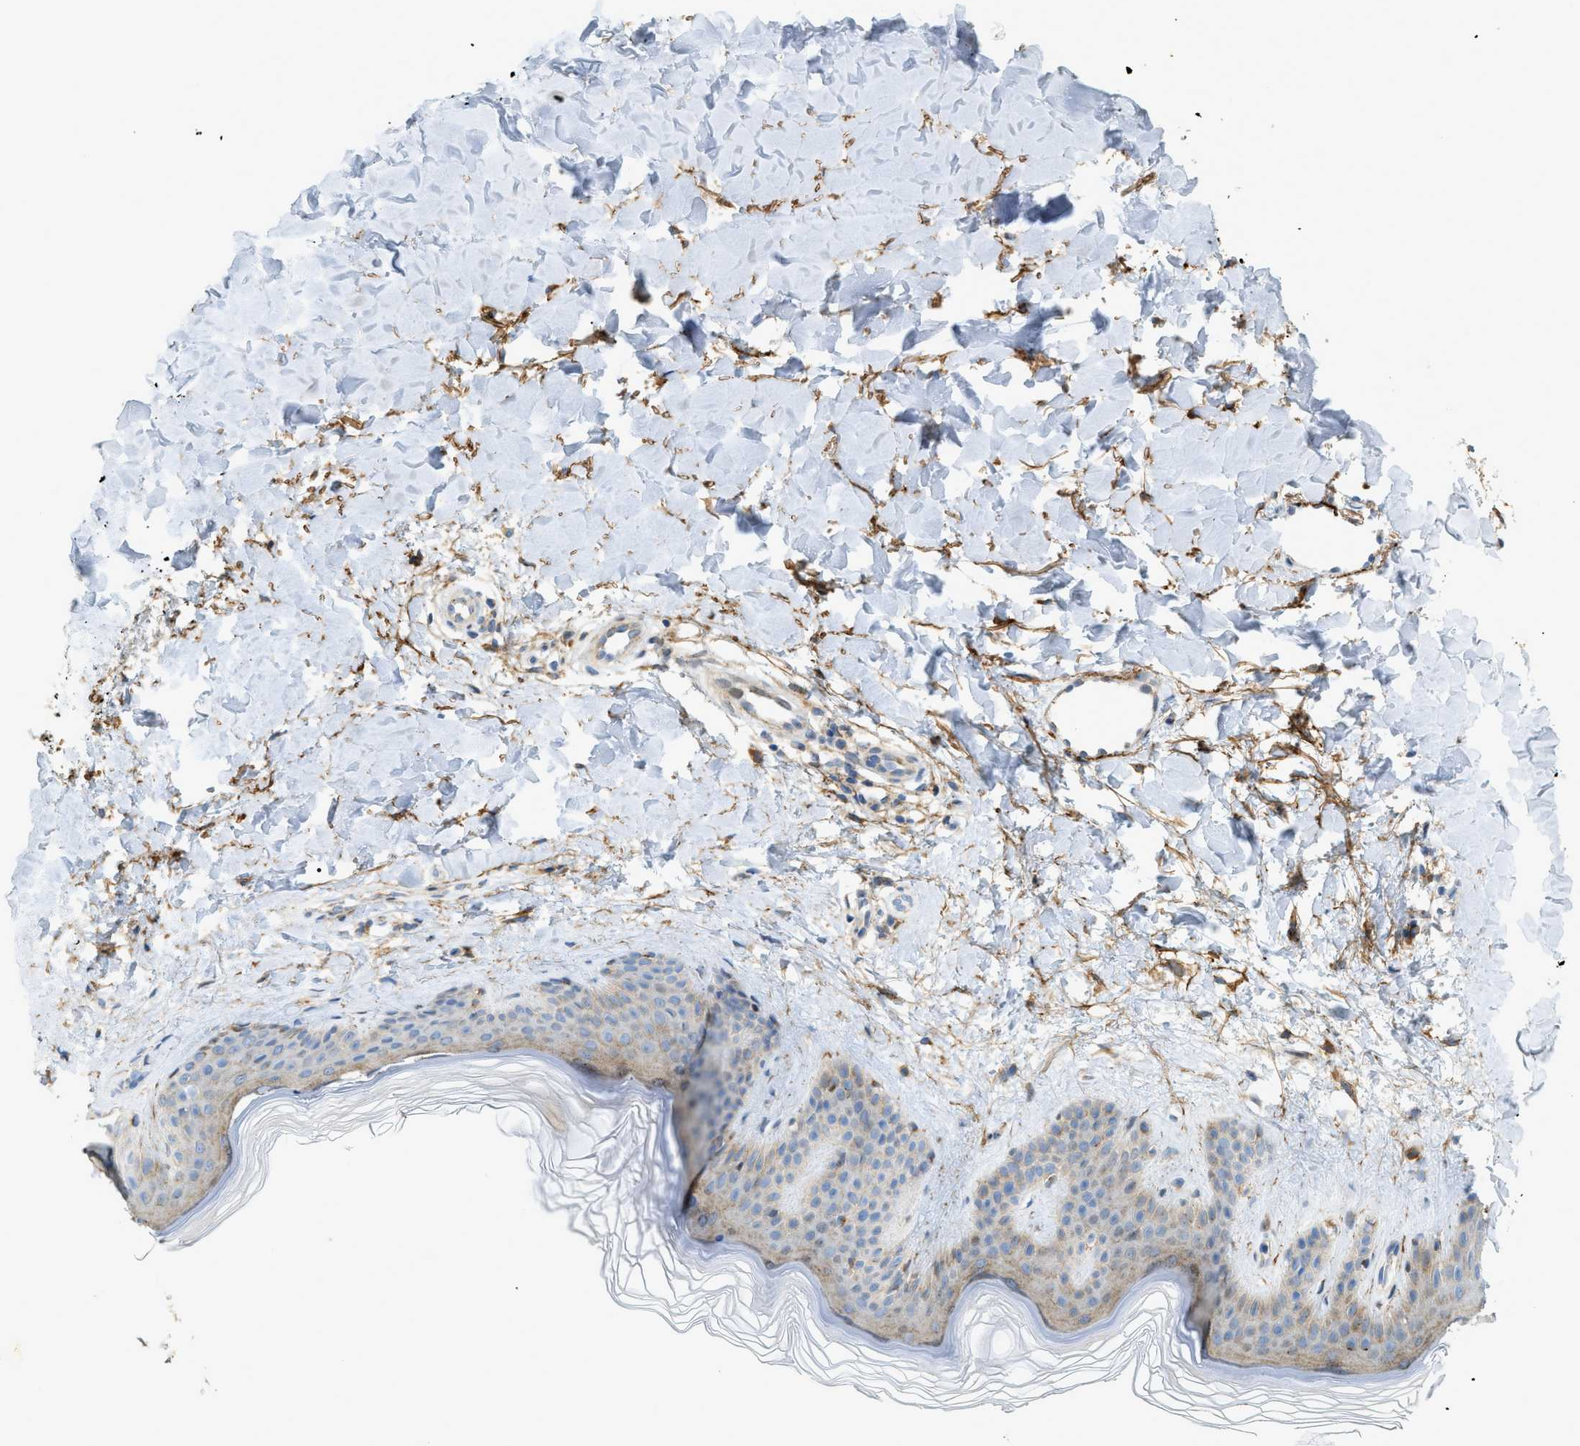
{"staining": {"intensity": "negative", "quantity": "none", "location": "none"}, "tissue": "skin", "cell_type": "Fibroblasts", "image_type": "normal", "snomed": [{"axis": "morphology", "description": "Normal tissue, NOS"}, {"axis": "morphology", "description": "Malignant melanoma, Metastatic site"}, {"axis": "topography", "description": "Skin"}], "caption": "Immunohistochemistry (IHC) image of unremarkable skin: human skin stained with DAB (3,3'-diaminobenzidine) shows no significant protein expression in fibroblasts.", "gene": "LMBRD1", "patient": {"sex": "male", "age": 41}}